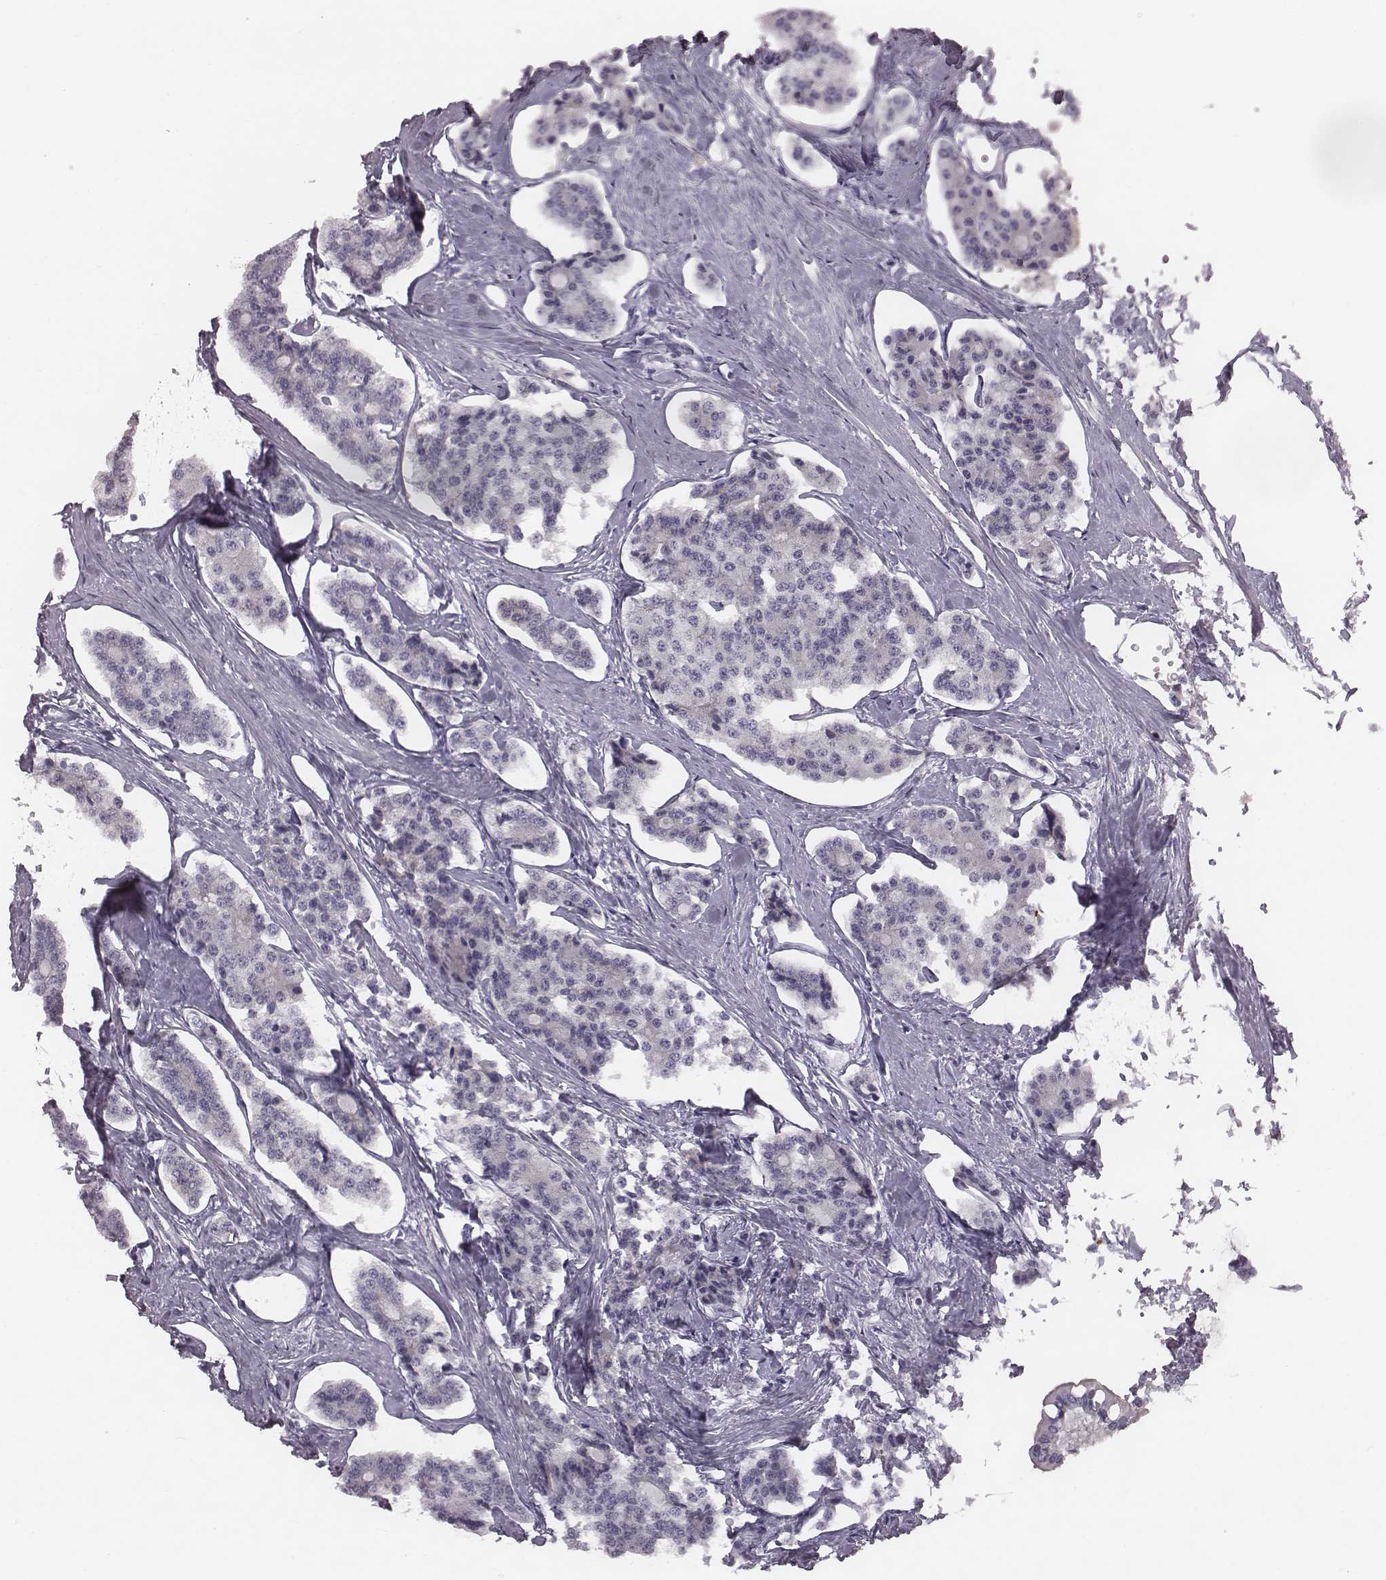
{"staining": {"intensity": "negative", "quantity": "none", "location": "none"}, "tissue": "carcinoid", "cell_type": "Tumor cells", "image_type": "cancer", "snomed": [{"axis": "morphology", "description": "Carcinoid, malignant, NOS"}, {"axis": "topography", "description": "Small intestine"}], "caption": "Tumor cells are negative for protein expression in human carcinoid (malignant).", "gene": "PDE8B", "patient": {"sex": "female", "age": 65}}